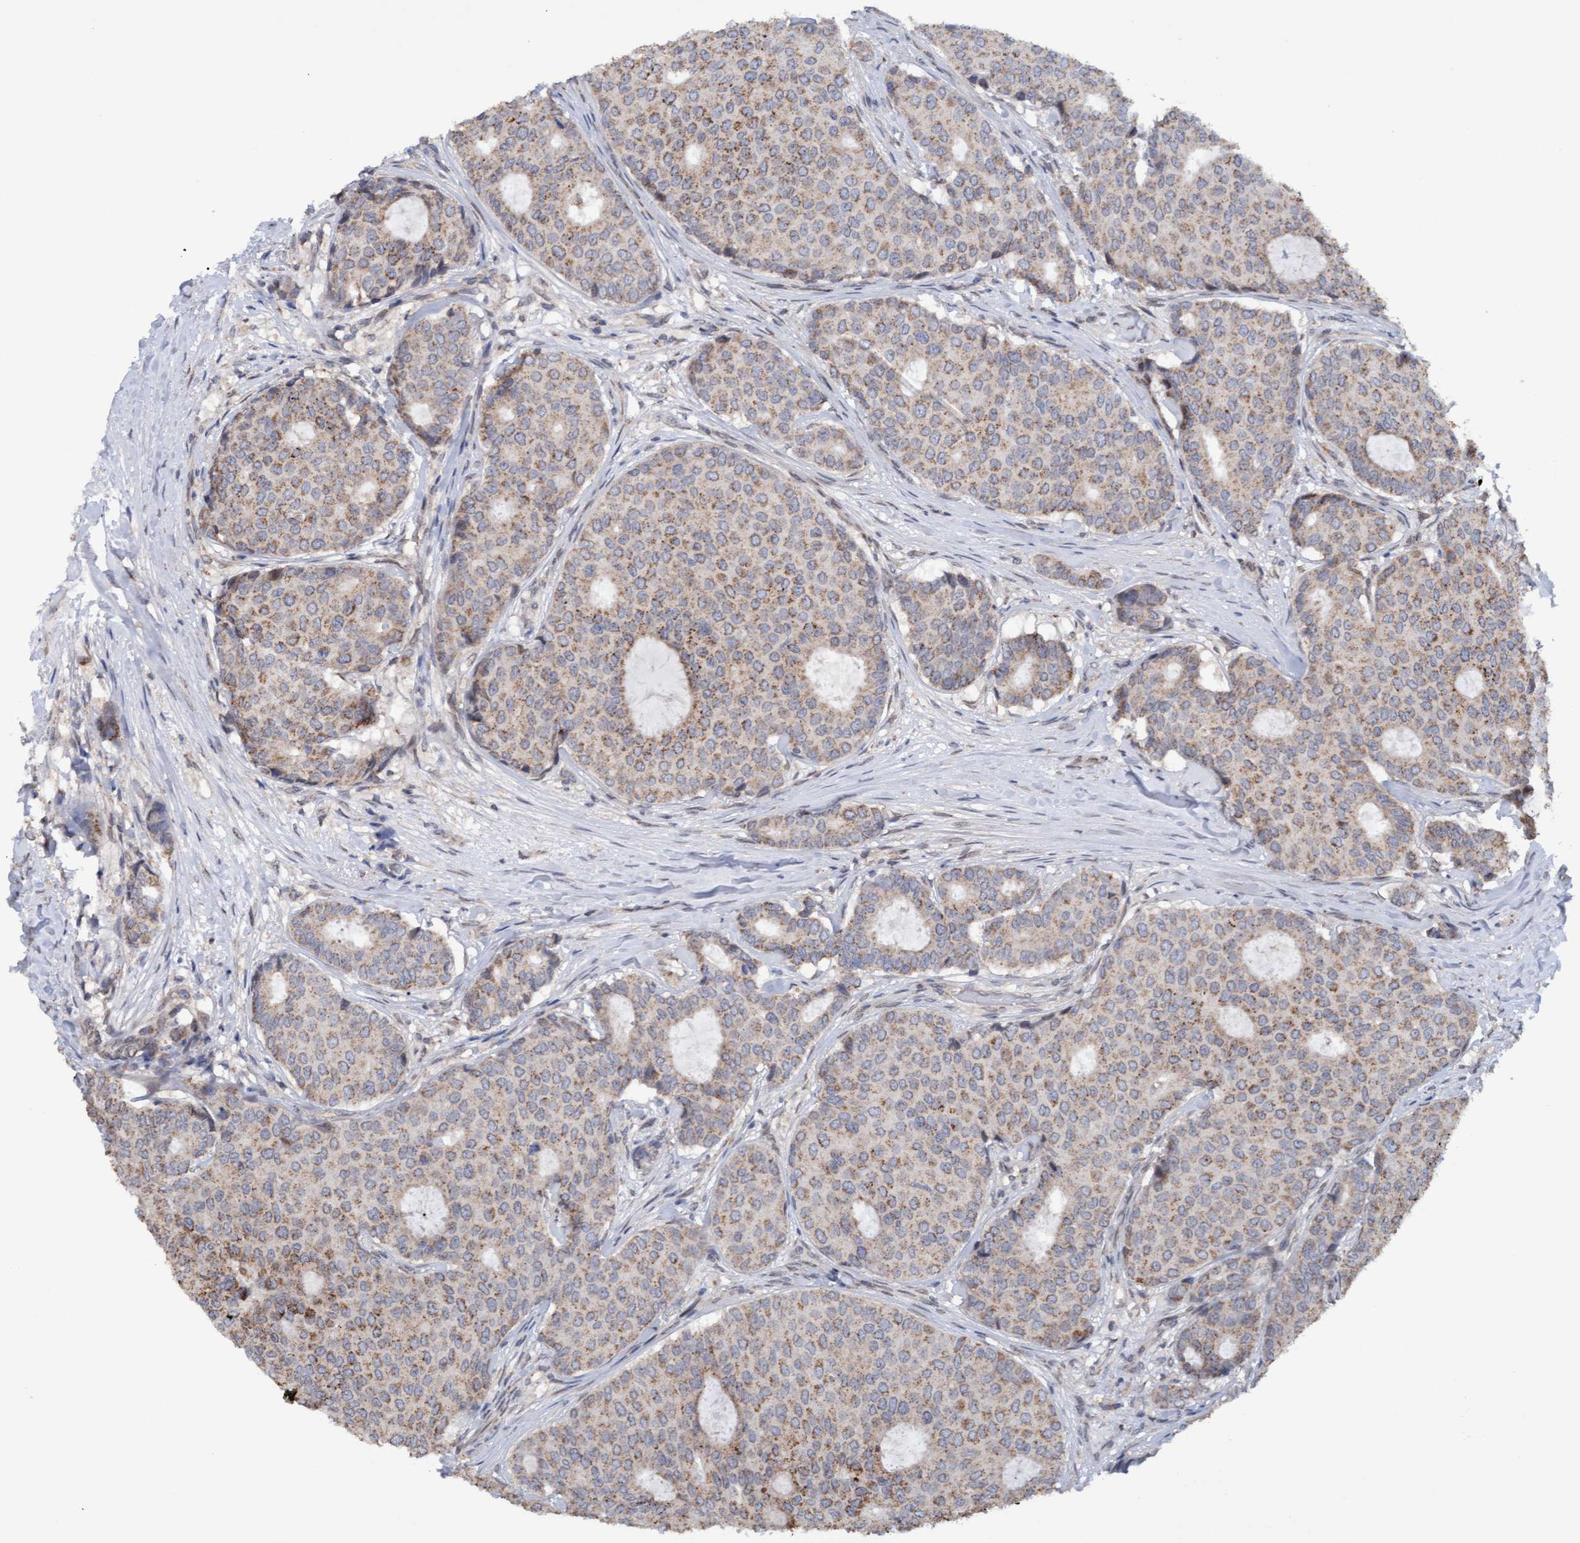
{"staining": {"intensity": "weak", "quantity": ">75%", "location": "cytoplasmic/membranous"}, "tissue": "breast cancer", "cell_type": "Tumor cells", "image_type": "cancer", "snomed": [{"axis": "morphology", "description": "Duct carcinoma"}, {"axis": "topography", "description": "Breast"}], "caption": "Breast cancer (invasive ductal carcinoma) stained with a protein marker exhibits weak staining in tumor cells.", "gene": "MGLL", "patient": {"sex": "female", "age": 75}}